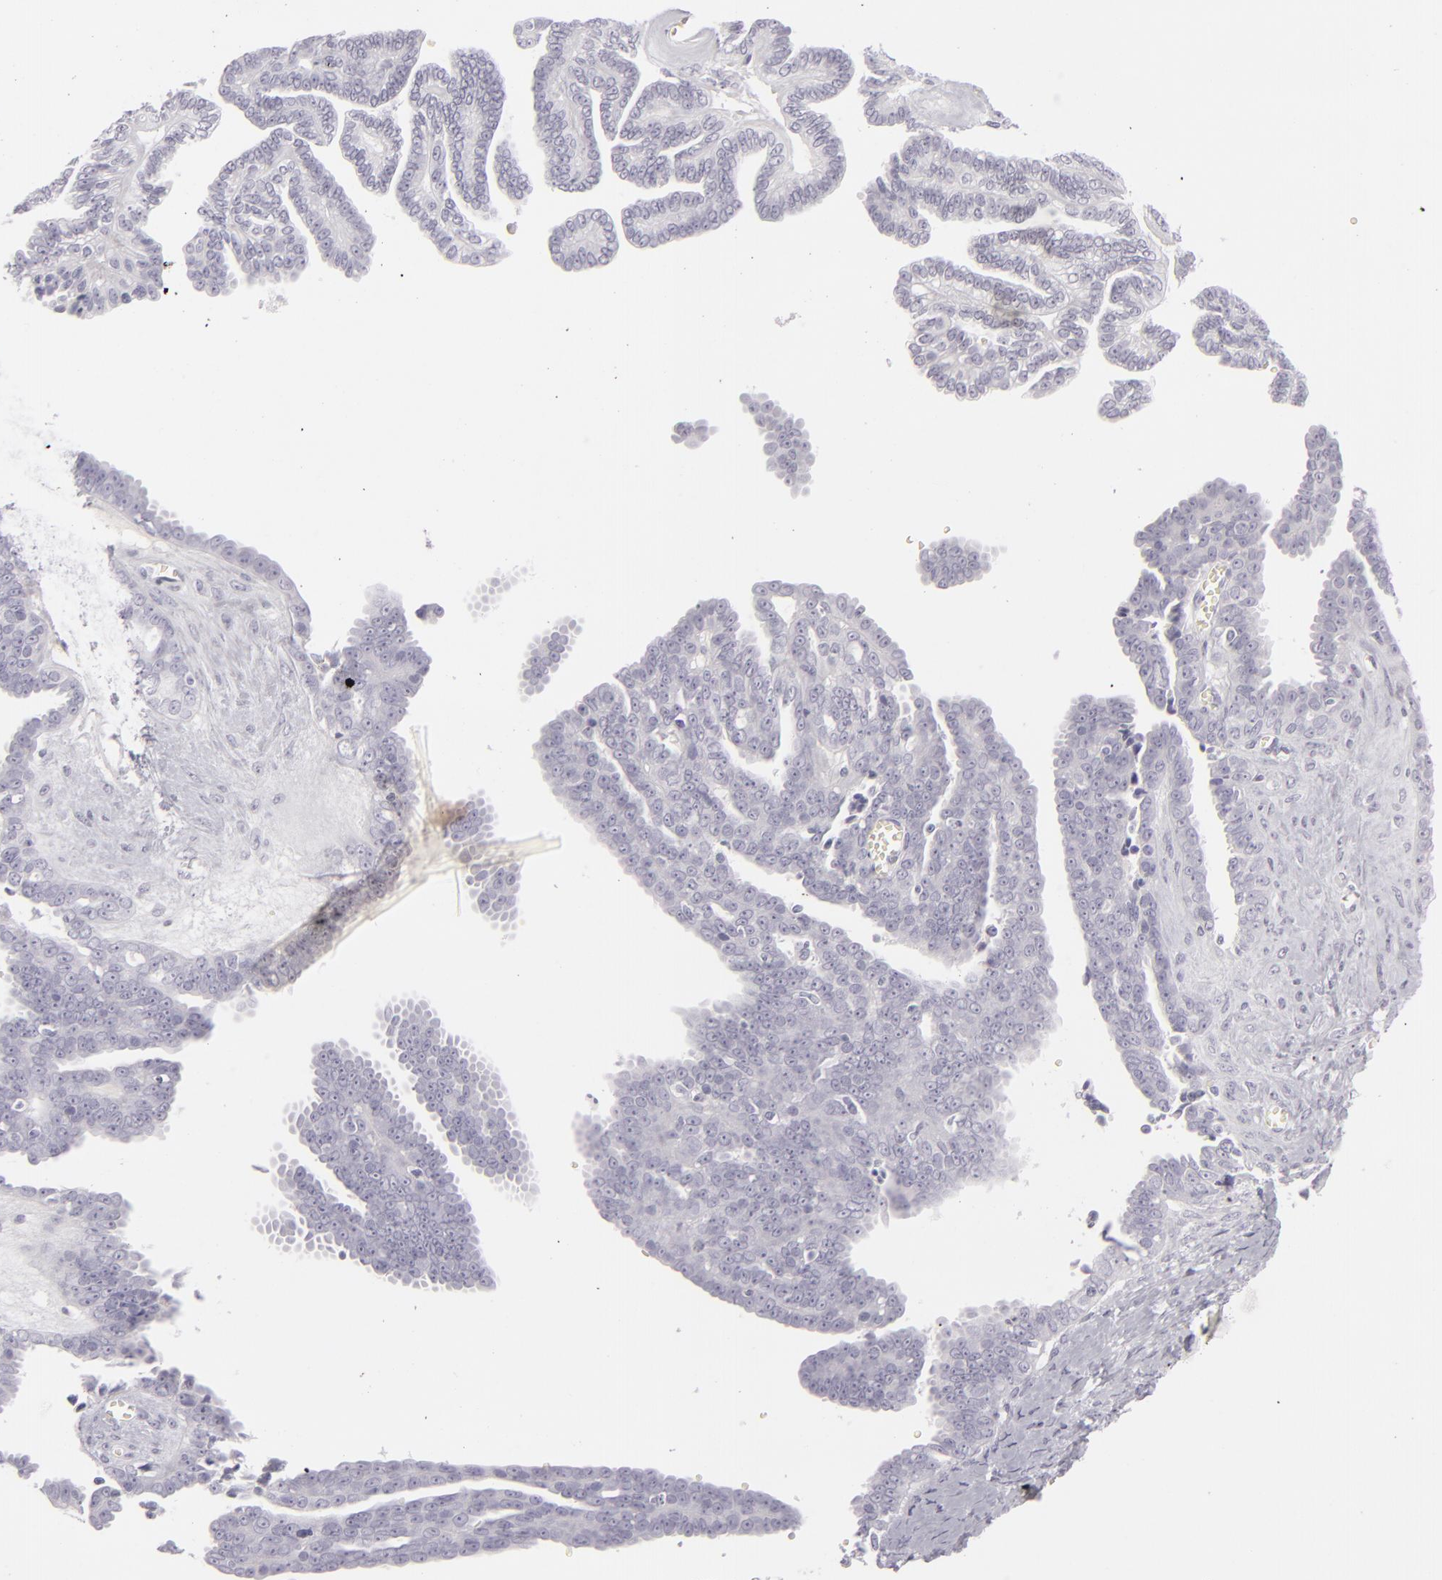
{"staining": {"intensity": "negative", "quantity": "none", "location": "none"}, "tissue": "ovarian cancer", "cell_type": "Tumor cells", "image_type": "cancer", "snomed": [{"axis": "morphology", "description": "Cystadenocarcinoma, serous, NOS"}, {"axis": "topography", "description": "Ovary"}], "caption": "Micrograph shows no significant protein staining in tumor cells of ovarian cancer (serous cystadenocarcinoma).", "gene": "CDX2", "patient": {"sex": "female", "age": 71}}